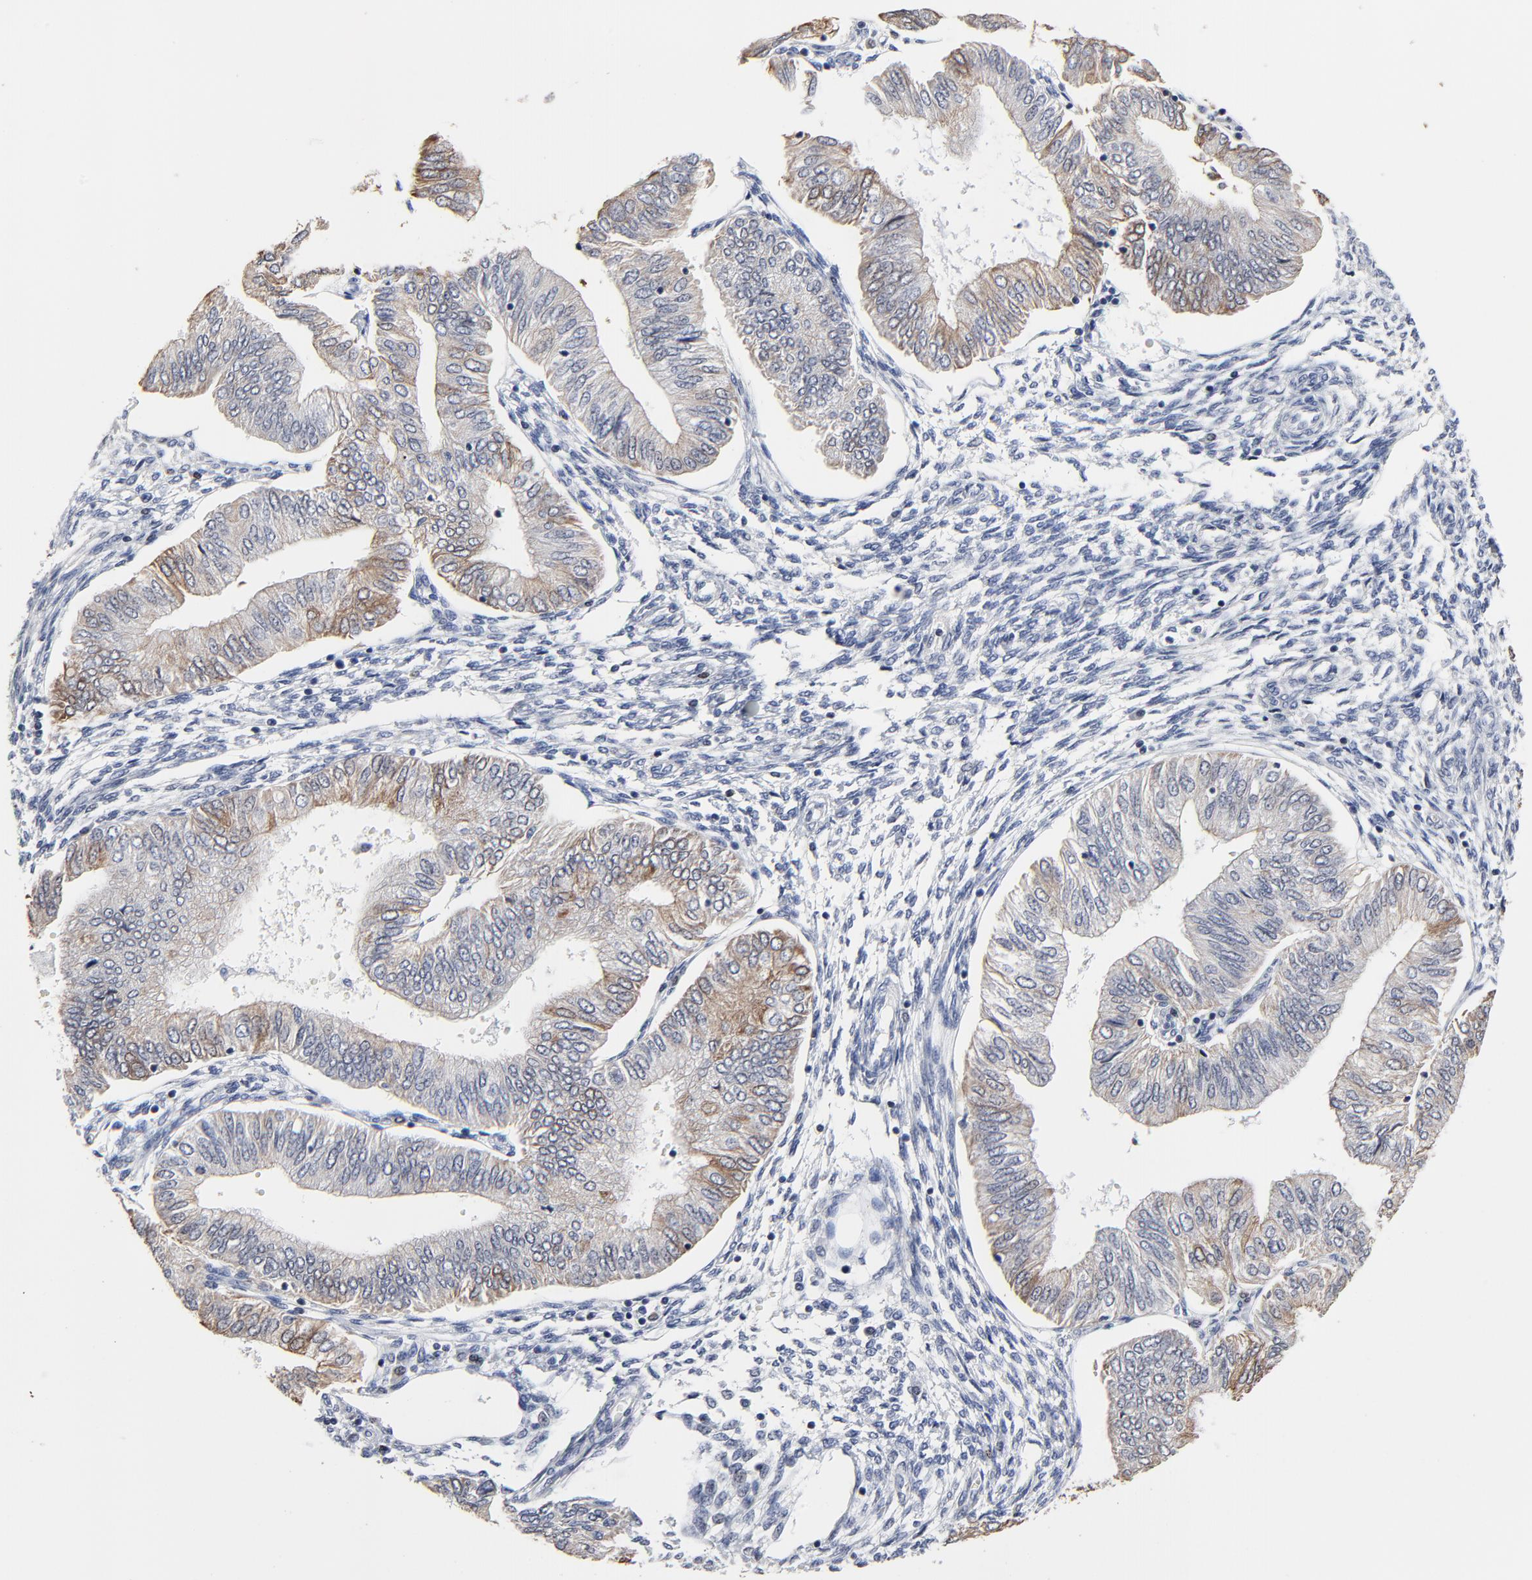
{"staining": {"intensity": "moderate", "quantity": "<25%", "location": "cytoplasmic/membranous"}, "tissue": "endometrial cancer", "cell_type": "Tumor cells", "image_type": "cancer", "snomed": [{"axis": "morphology", "description": "Adenocarcinoma, NOS"}, {"axis": "topography", "description": "Endometrium"}], "caption": "Immunohistochemical staining of endometrial adenocarcinoma shows low levels of moderate cytoplasmic/membranous protein positivity in about <25% of tumor cells. The protein is stained brown, and the nuclei are stained in blue (DAB IHC with brightfield microscopy, high magnification).", "gene": "LNX1", "patient": {"sex": "female", "age": 51}}